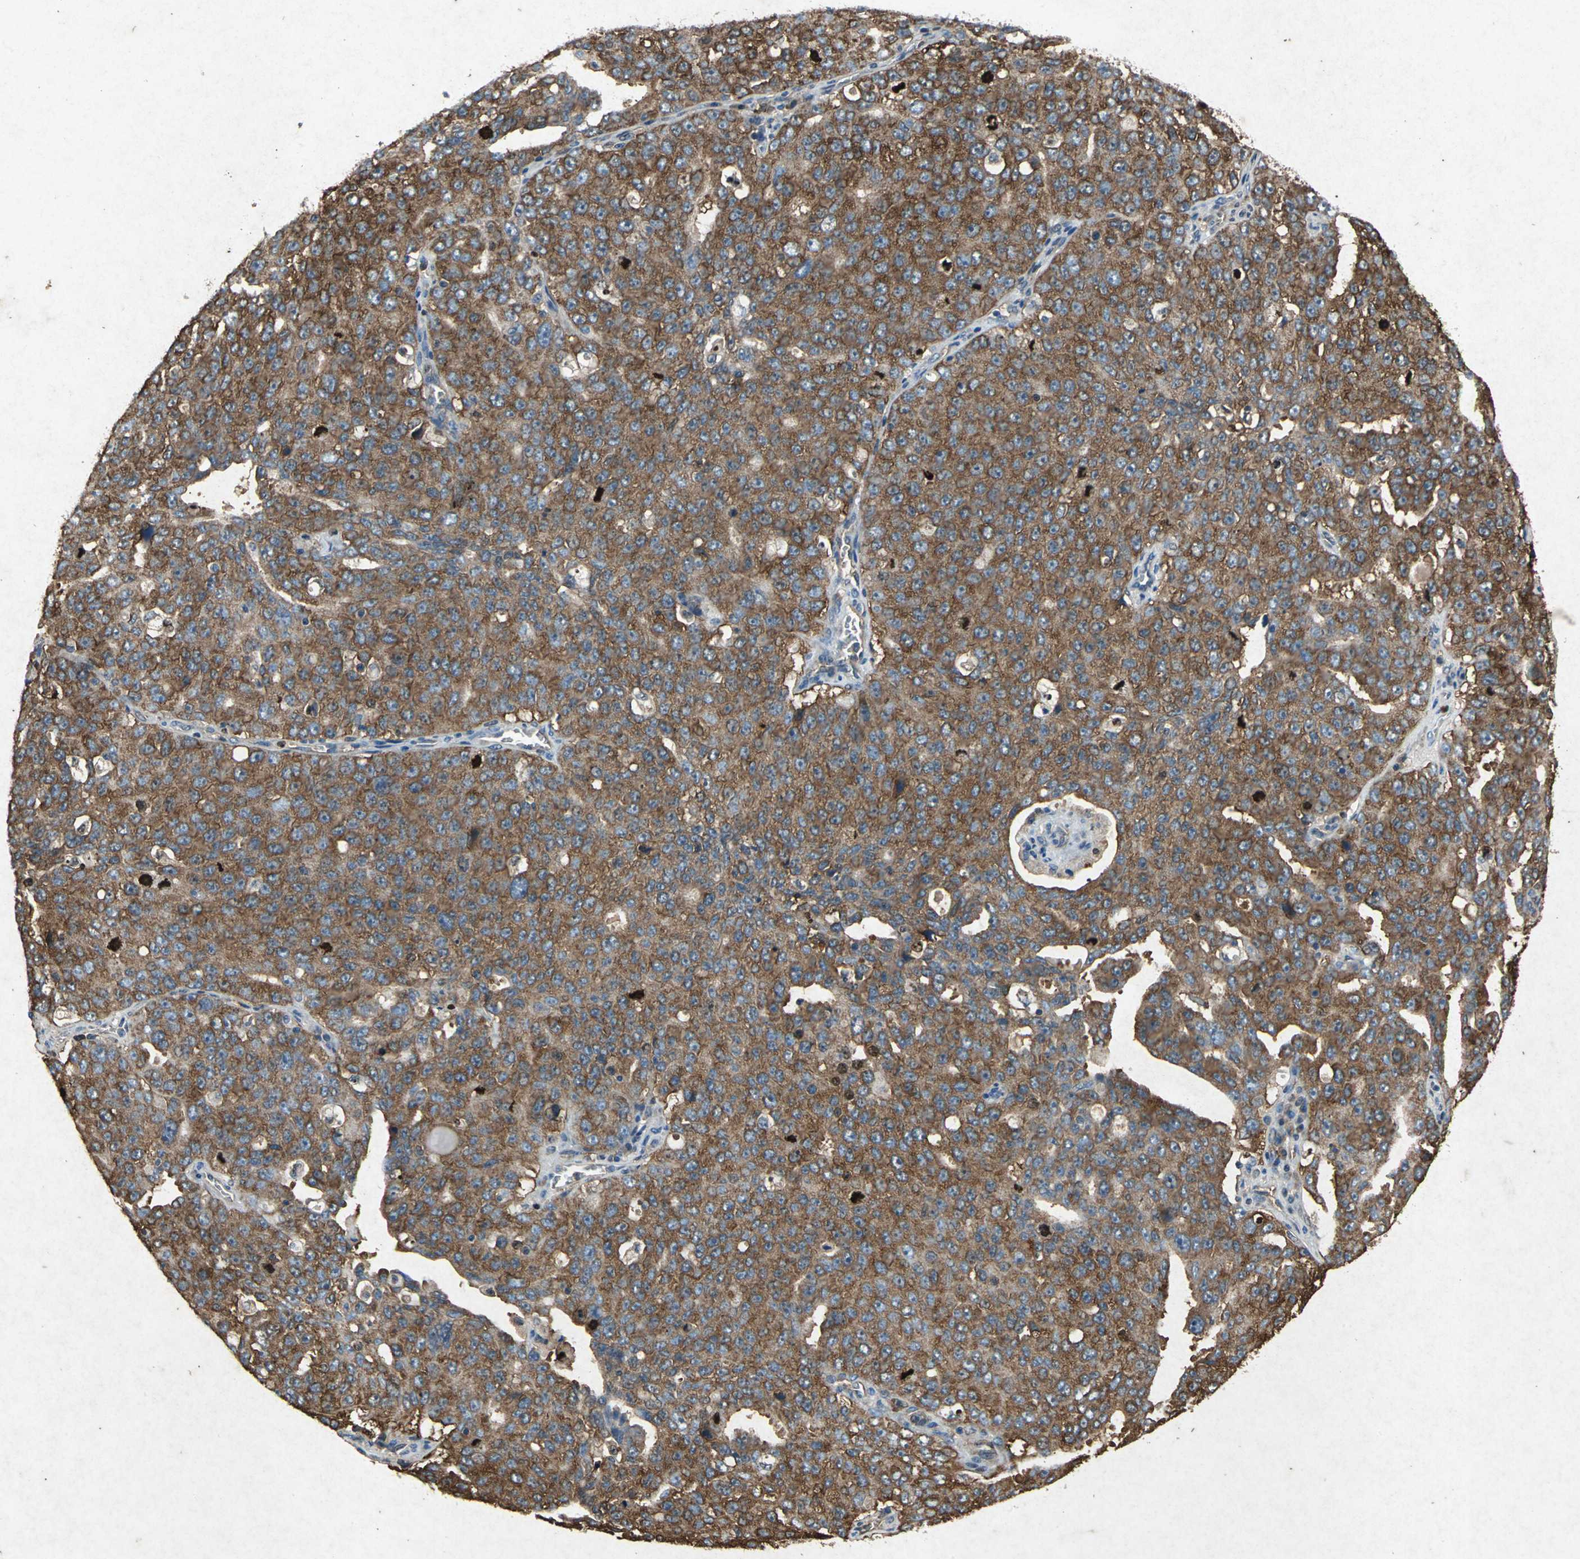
{"staining": {"intensity": "moderate", "quantity": ">75%", "location": "cytoplasmic/membranous"}, "tissue": "ovarian cancer", "cell_type": "Tumor cells", "image_type": "cancer", "snomed": [{"axis": "morphology", "description": "Carcinoma, endometroid"}, {"axis": "topography", "description": "Ovary"}], "caption": "Immunohistochemical staining of ovarian cancer shows medium levels of moderate cytoplasmic/membranous protein positivity in about >75% of tumor cells. (DAB (3,3'-diaminobenzidine) IHC, brown staining for protein, blue staining for nuclei).", "gene": "HSP90AB1", "patient": {"sex": "female", "age": 62}}